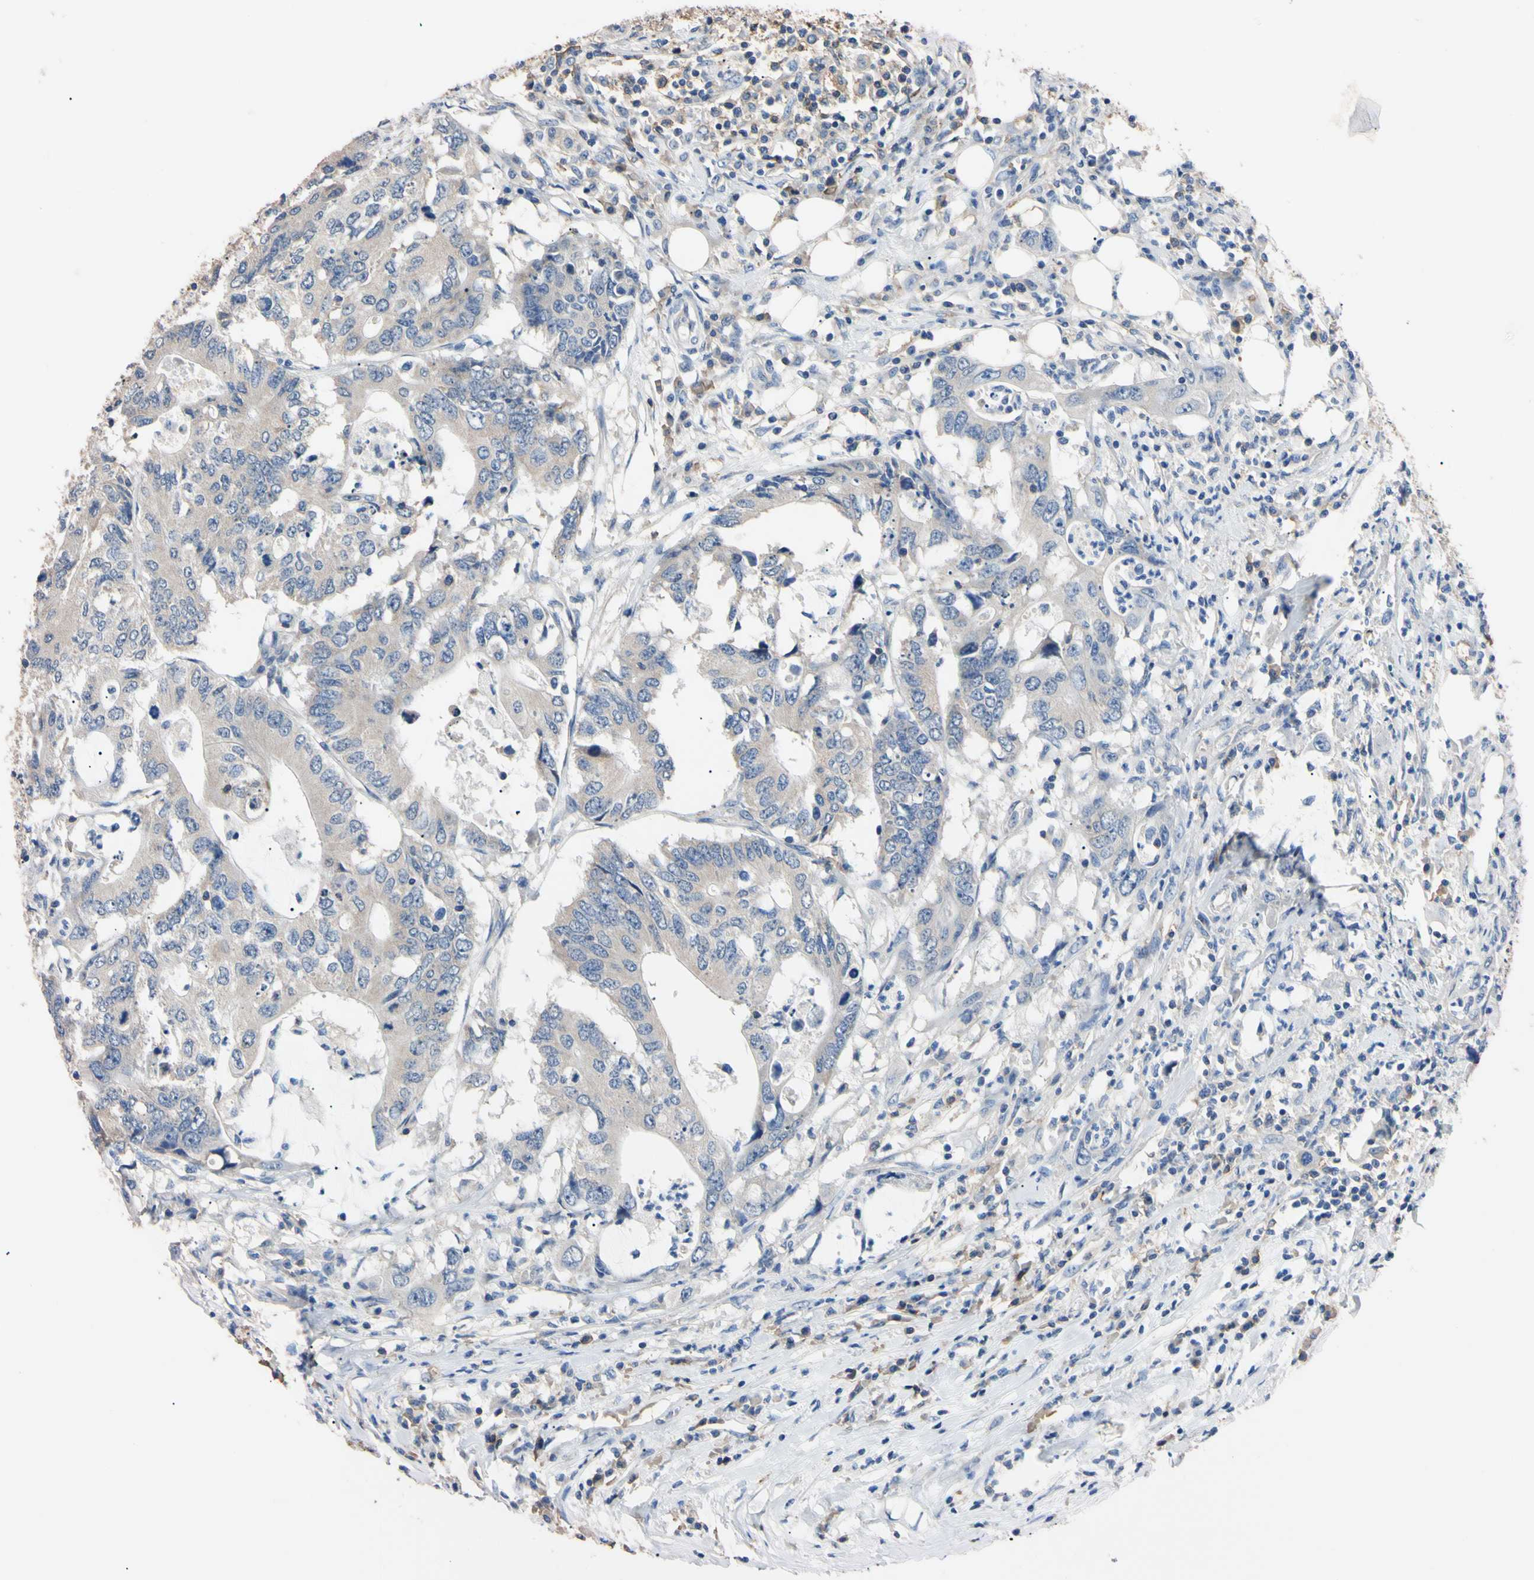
{"staining": {"intensity": "weak", "quantity": "<25%", "location": "cytoplasmic/membranous"}, "tissue": "colorectal cancer", "cell_type": "Tumor cells", "image_type": "cancer", "snomed": [{"axis": "morphology", "description": "Adenocarcinoma, NOS"}, {"axis": "topography", "description": "Colon"}], "caption": "A high-resolution photomicrograph shows immunohistochemistry staining of colorectal cancer, which displays no significant staining in tumor cells. (DAB immunohistochemistry visualized using brightfield microscopy, high magnification).", "gene": "PNKD", "patient": {"sex": "male", "age": 71}}